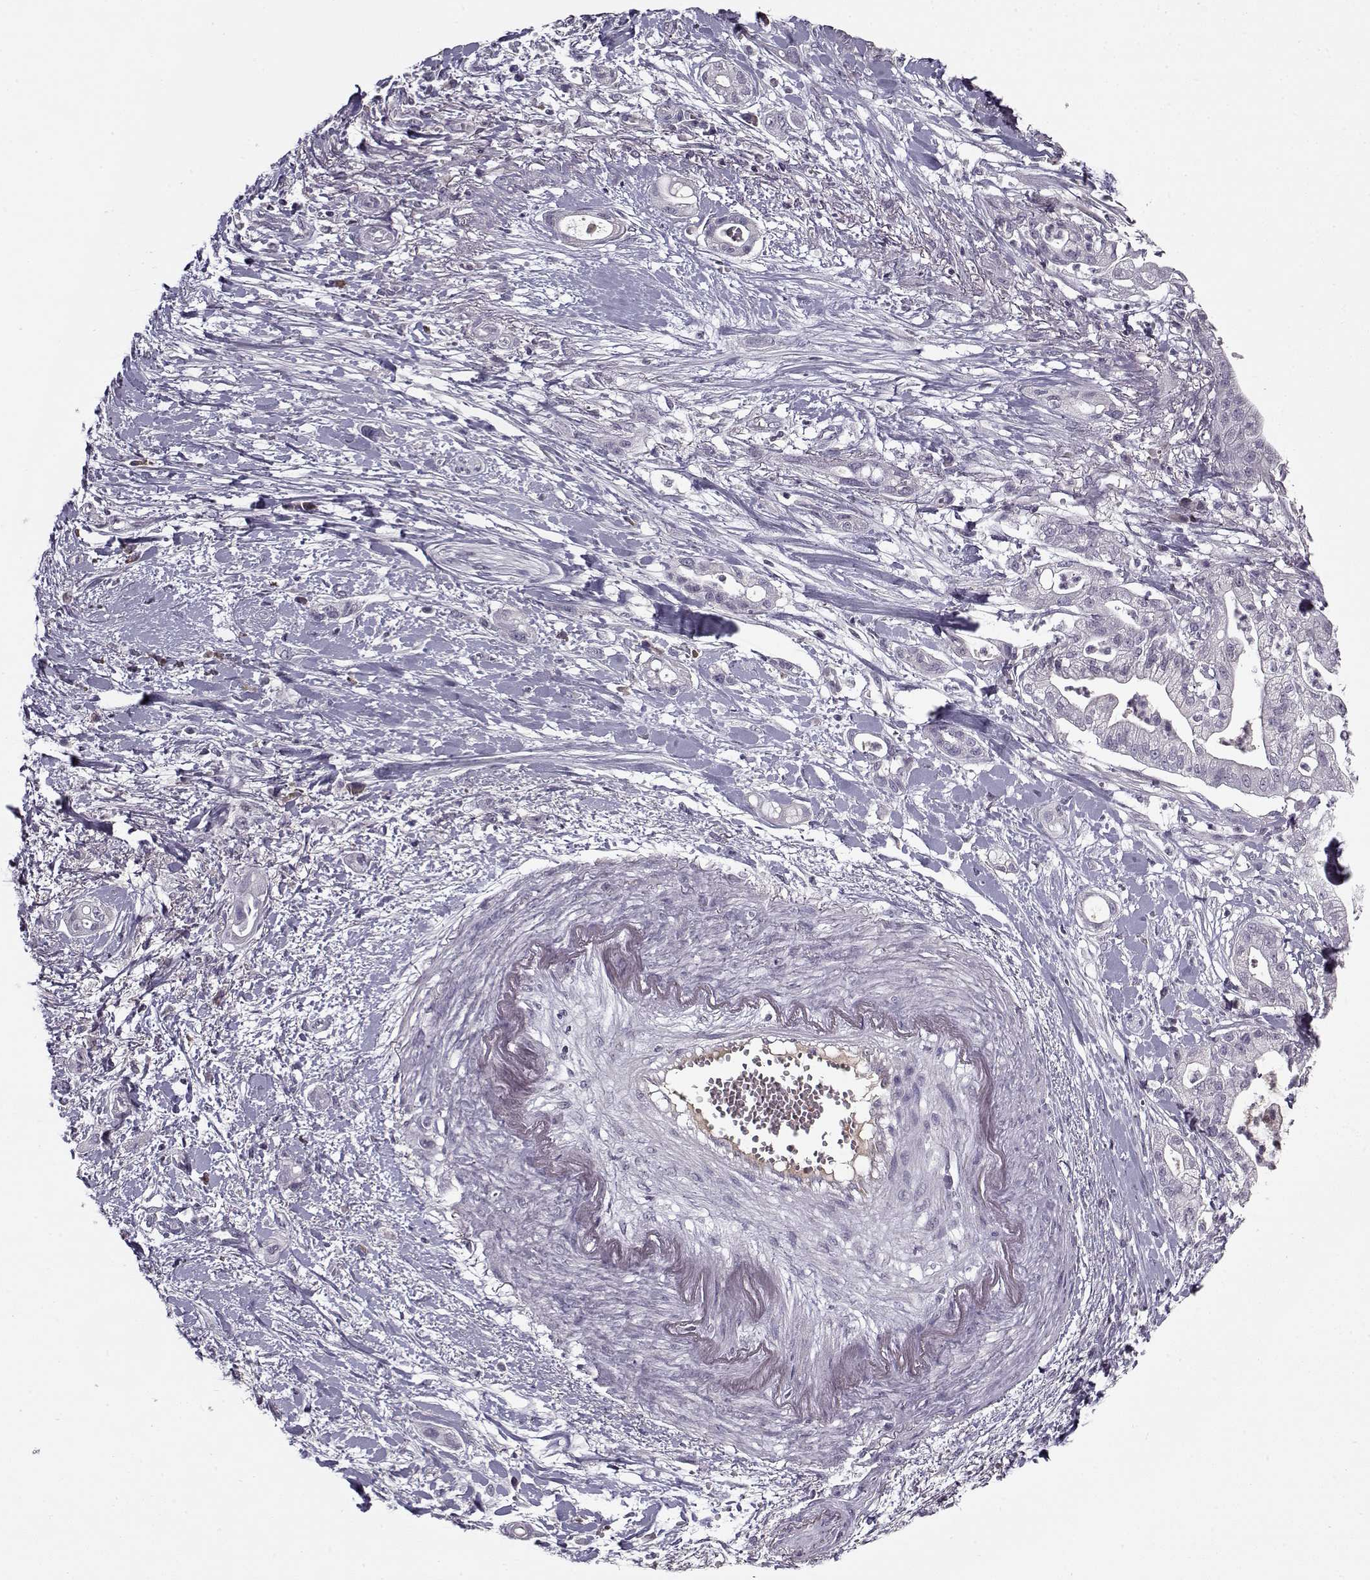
{"staining": {"intensity": "negative", "quantity": "none", "location": "none"}, "tissue": "pancreatic cancer", "cell_type": "Tumor cells", "image_type": "cancer", "snomed": [{"axis": "morphology", "description": "Normal tissue, NOS"}, {"axis": "morphology", "description": "Adenocarcinoma, NOS"}, {"axis": "topography", "description": "Lymph node"}, {"axis": "topography", "description": "Pancreas"}], "caption": "The histopathology image displays no staining of tumor cells in adenocarcinoma (pancreatic). Brightfield microscopy of IHC stained with DAB (brown) and hematoxylin (blue), captured at high magnification.", "gene": "KRT9", "patient": {"sex": "female", "age": 58}}